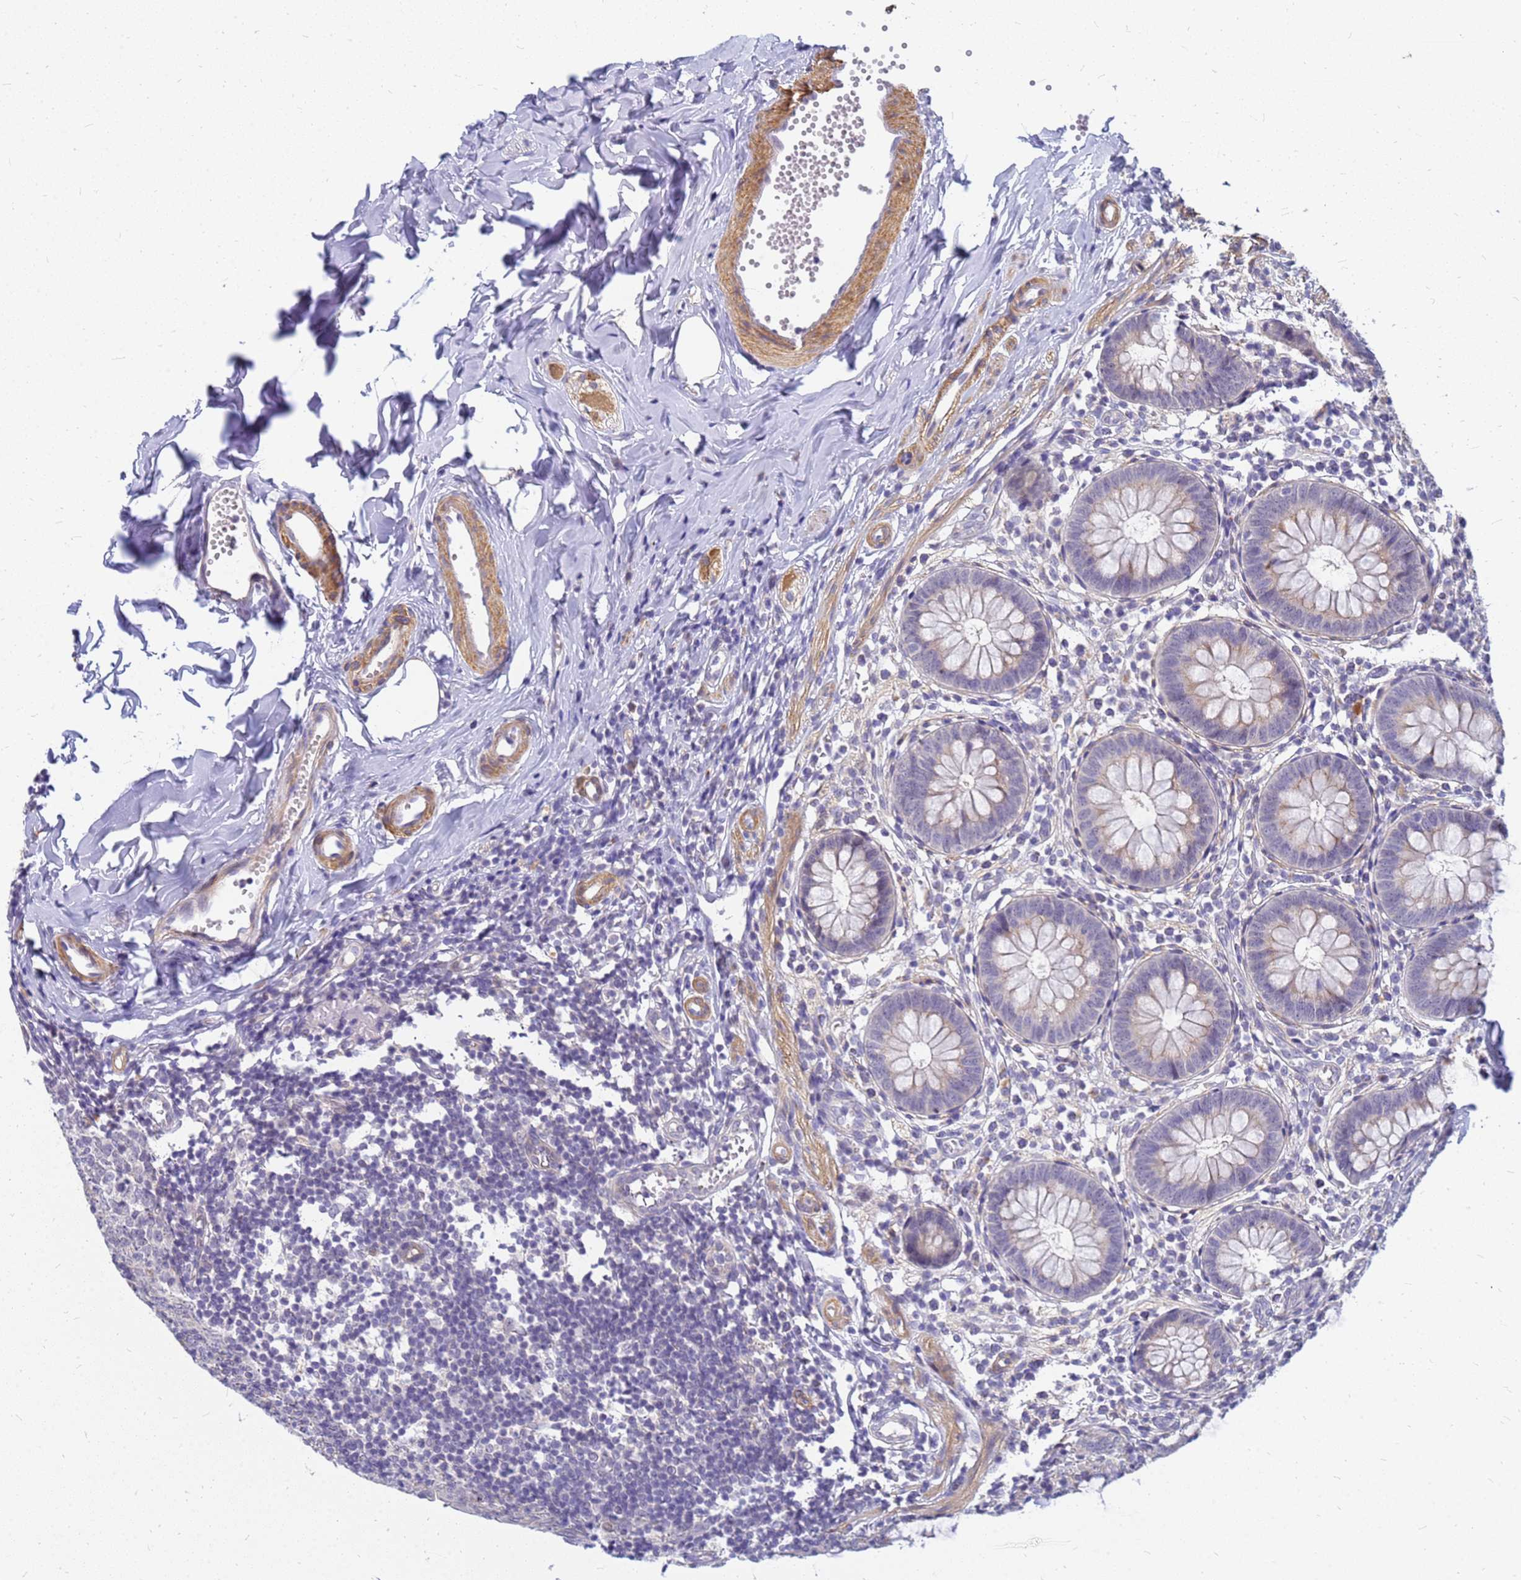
{"staining": {"intensity": "weak", "quantity": "<25%", "location": "cytoplasmic/membranous"}, "tissue": "appendix", "cell_type": "Glandular cells", "image_type": "normal", "snomed": [{"axis": "morphology", "description": "Normal tissue, NOS"}, {"axis": "topography", "description": "Appendix"}], "caption": "This is a histopathology image of immunohistochemistry staining of benign appendix, which shows no expression in glandular cells.", "gene": "SRGAP3", "patient": {"sex": "male", "age": 14}}